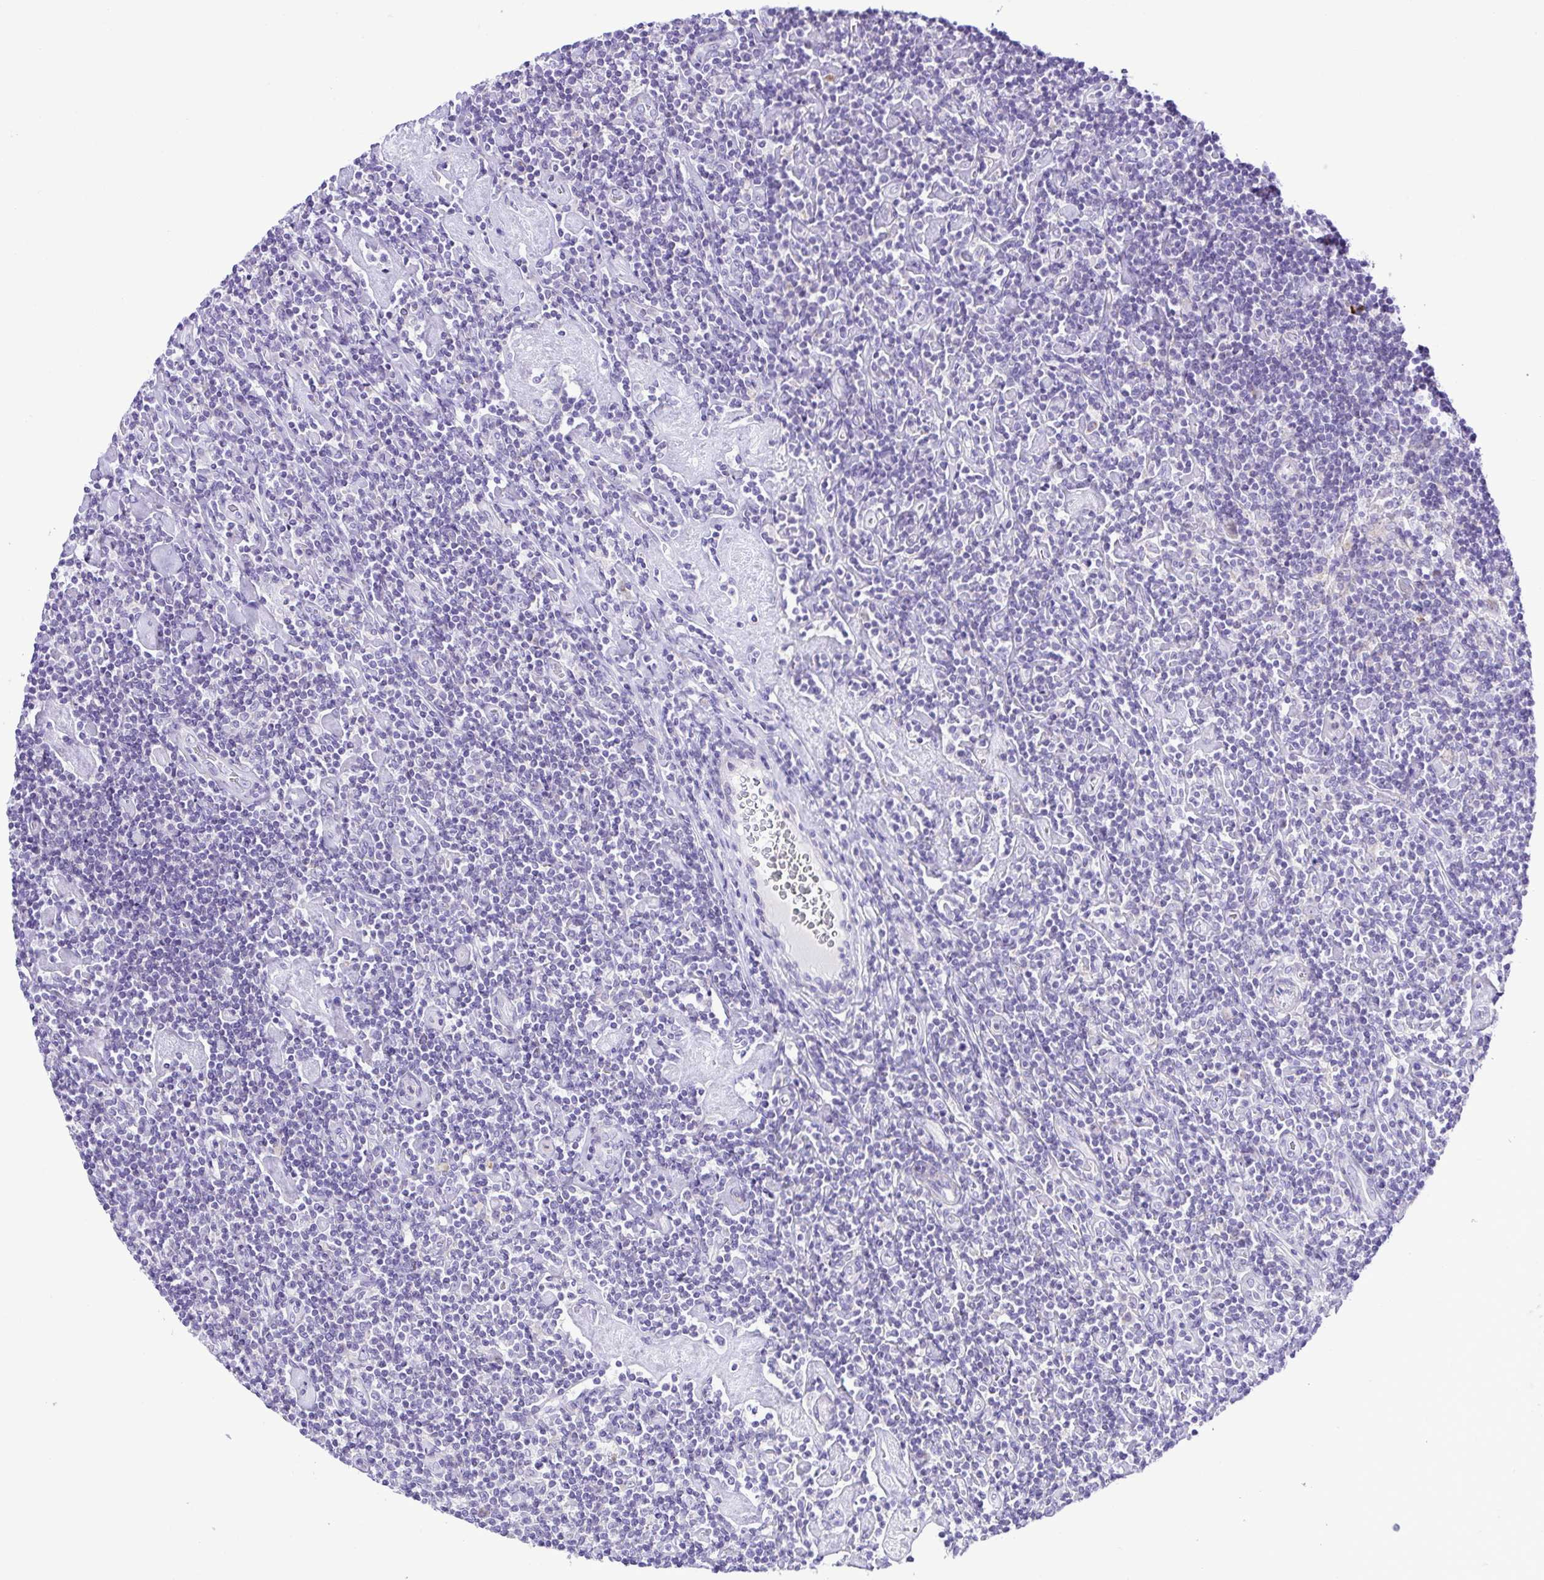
{"staining": {"intensity": "negative", "quantity": "none", "location": "none"}, "tissue": "lymphoma", "cell_type": "Tumor cells", "image_type": "cancer", "snomed": [{"axis": "morphology", "description": "Hodgkin's disease, NOS"}, {"axis": "topography", "description": "Lymph node"}], "caption": "Image shows no protein expression in tumor cells of lymphoma tissue.", "gene": "SYT1", "patient": {"sex": "male", "age": 40}}